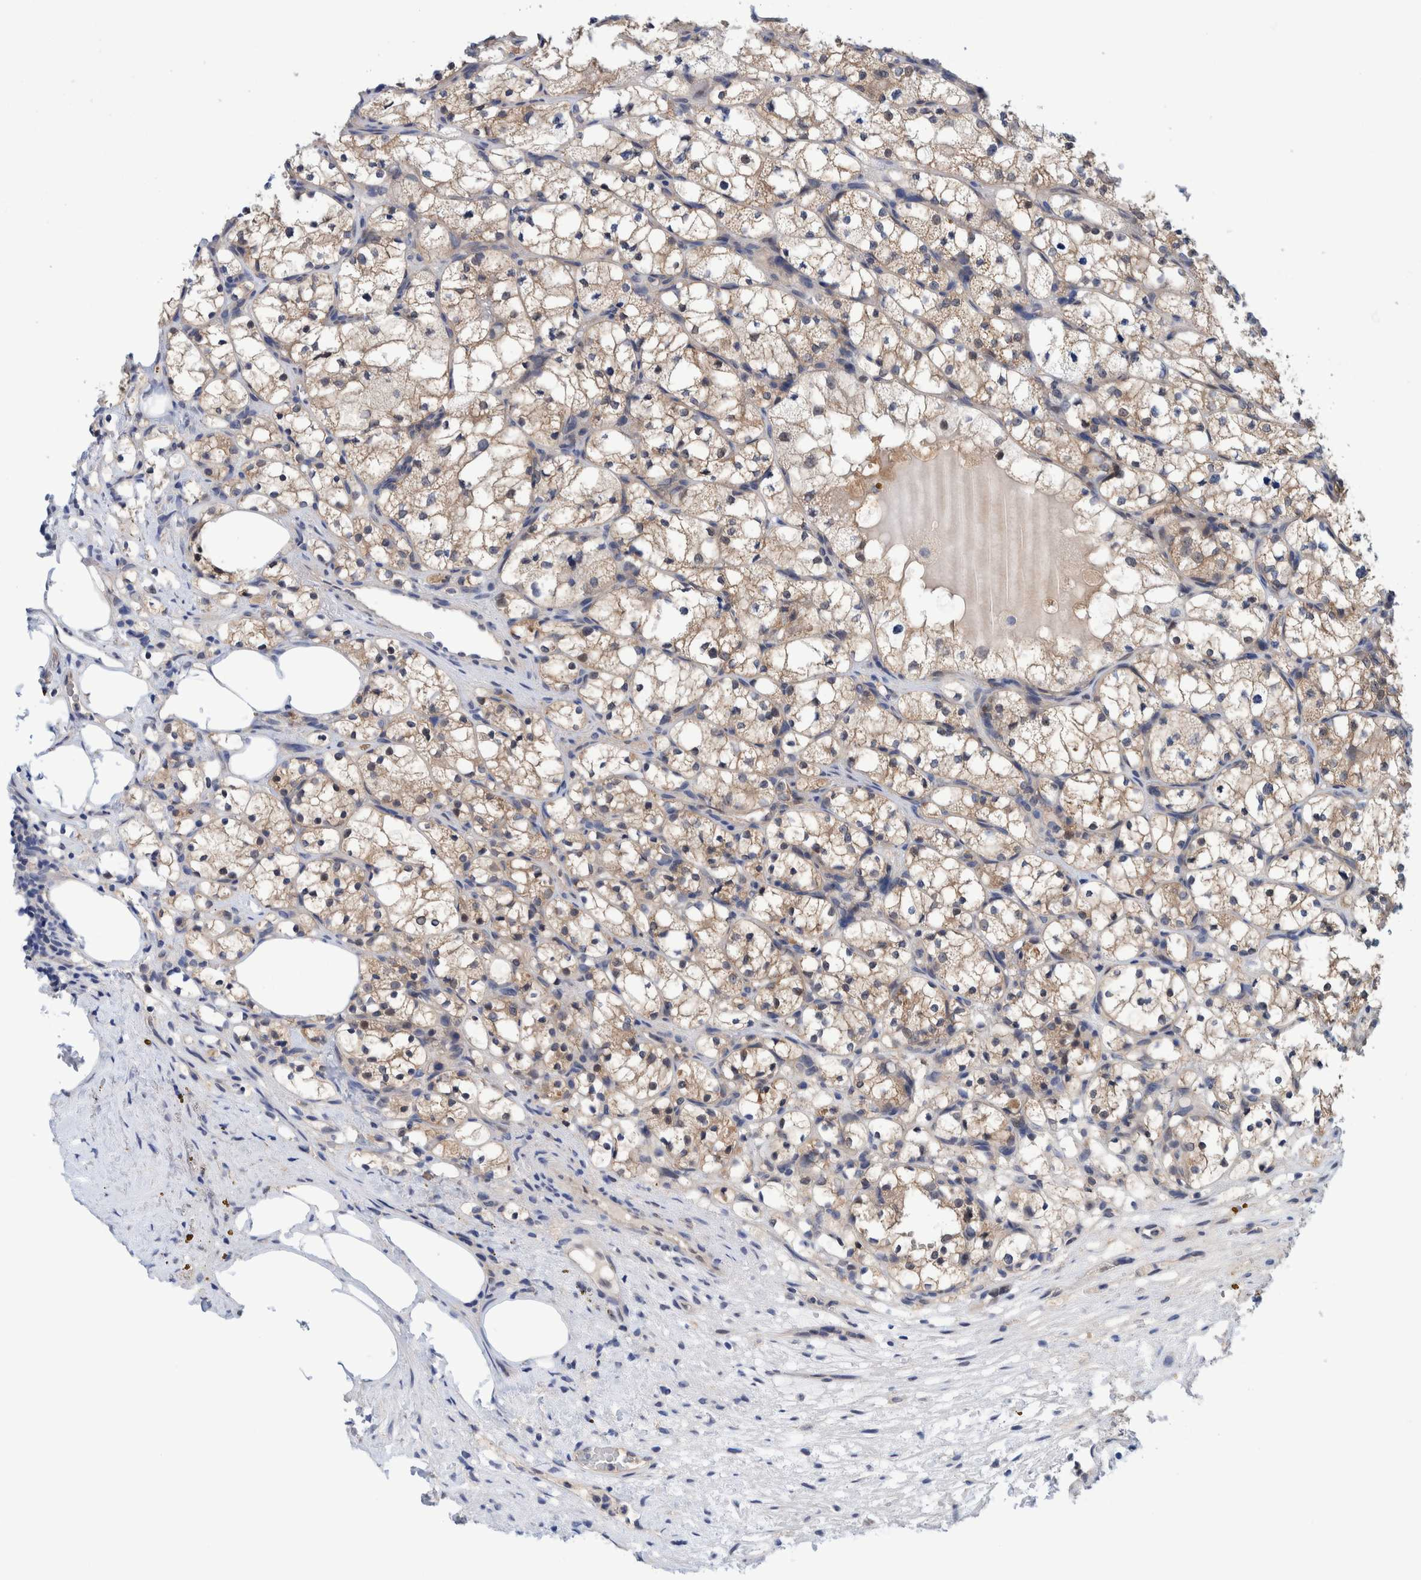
{"staining": {"intensity": "weak", "quantity": "25%-75%", "location": "cytoplasmic/membranous"}, "tissue": "renal cancer", "cell_type": "Tumor cells", "image_type": "cancer", "snomed": [{"axis": "morphology", "description": "Adenocarcinoma, NOS"}, {"axis": "topography", "description": "Kidney"}], "caption": "Human adenocarcinoma (renal) stained with a protein marker reveals weak staining in tumor cells.", "gene": "PFAS", "patient": {"sex": "female", "age": 69}}